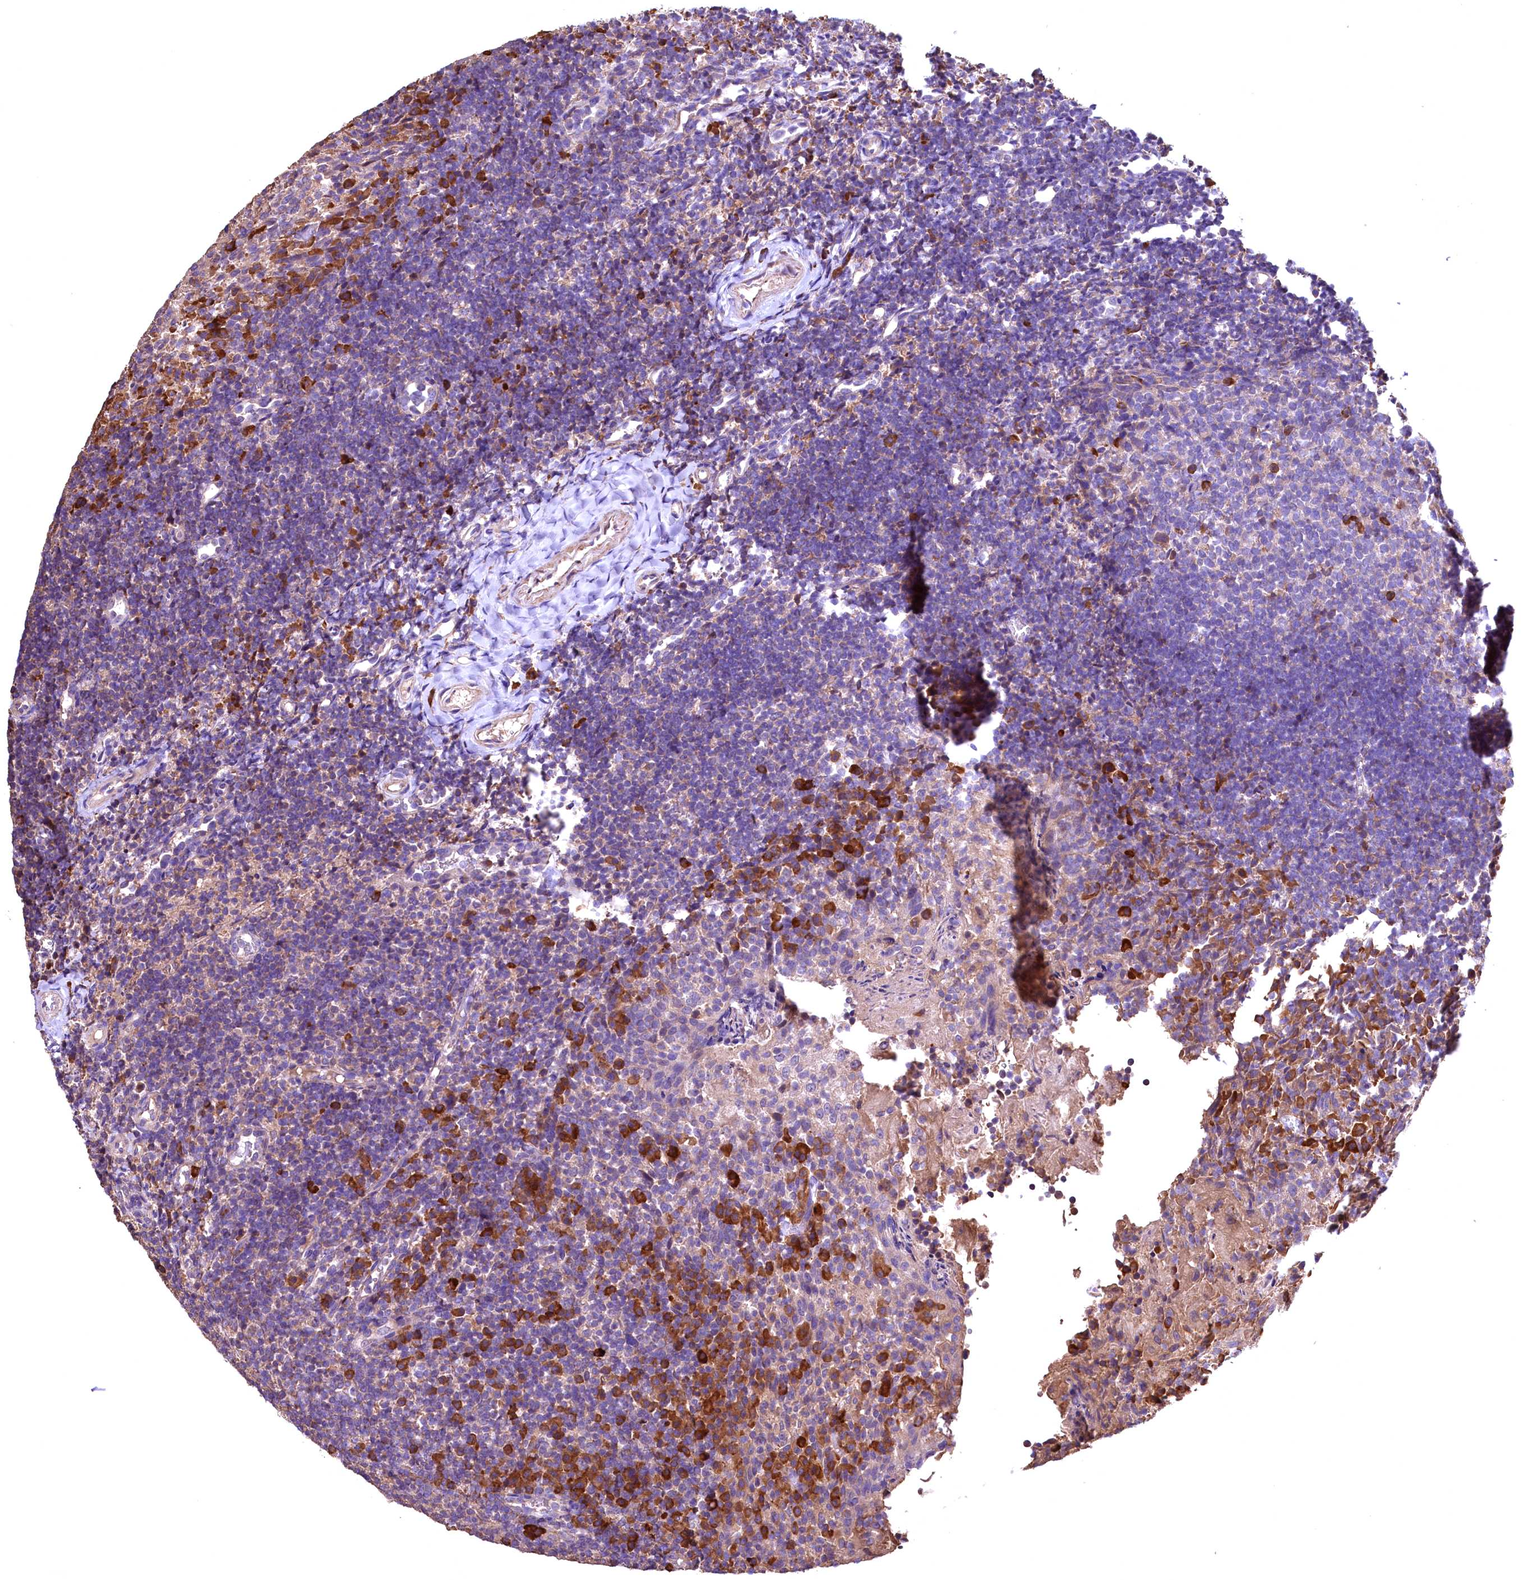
{"staining": {"intensity": "negative", "quantity": "none", "location": "none"}, "tissue": "tonsil", "cell_type": "Germinal center cells", "image_type": "normal", "snomed": [{"axis": "morphology", "description": "Normal tissue, NOS"}, {"axis": "topography", "description": "Tonsil"}], "caption": "Immunohistochemistry histopathology image of benign human tonsil stained for a protein (brown), which shows no positivity in germinal center cells. (DAB (3,3'-diaminobenzidine) immunohistochemistry (IHC) with hematoxylin counter stain).", "gene": "ENKD1", "patient": {"sex": "female", "age": 10}}